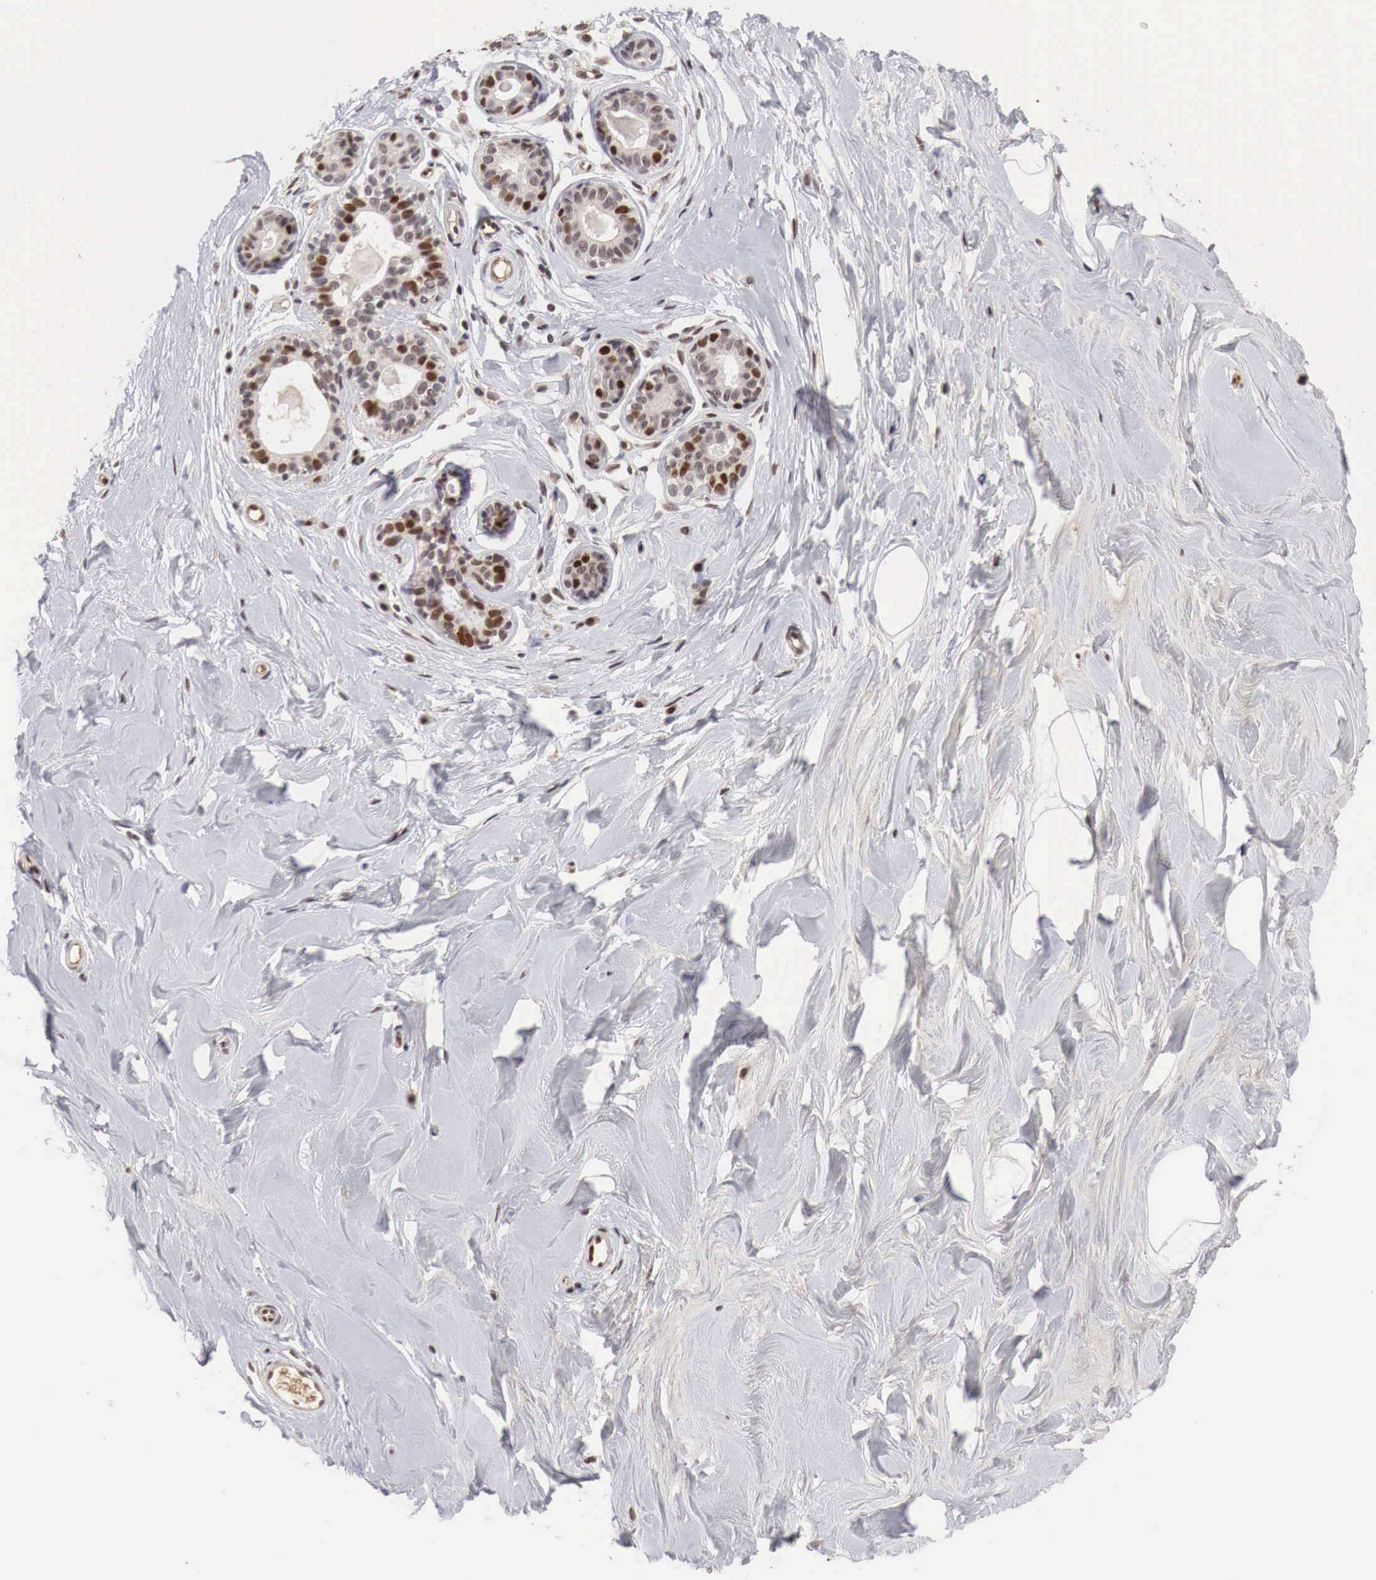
{"staining": {"intensity": "negative", "quantity": "none", "location": "none"}, "tissue": "breast", "cell_type": "Adipocytes", "image_type": "normal", "snomed": [{"axis": "morphology", "description": "Normal tissue, NOS"}, {"axis": "topography", "description": "Breast"}], "caption": "Protein analysis of benign breast reveals no significant expression in adipocytes.", "gene": "DACH2", "patient": {"sex": "female", "age": 44}}